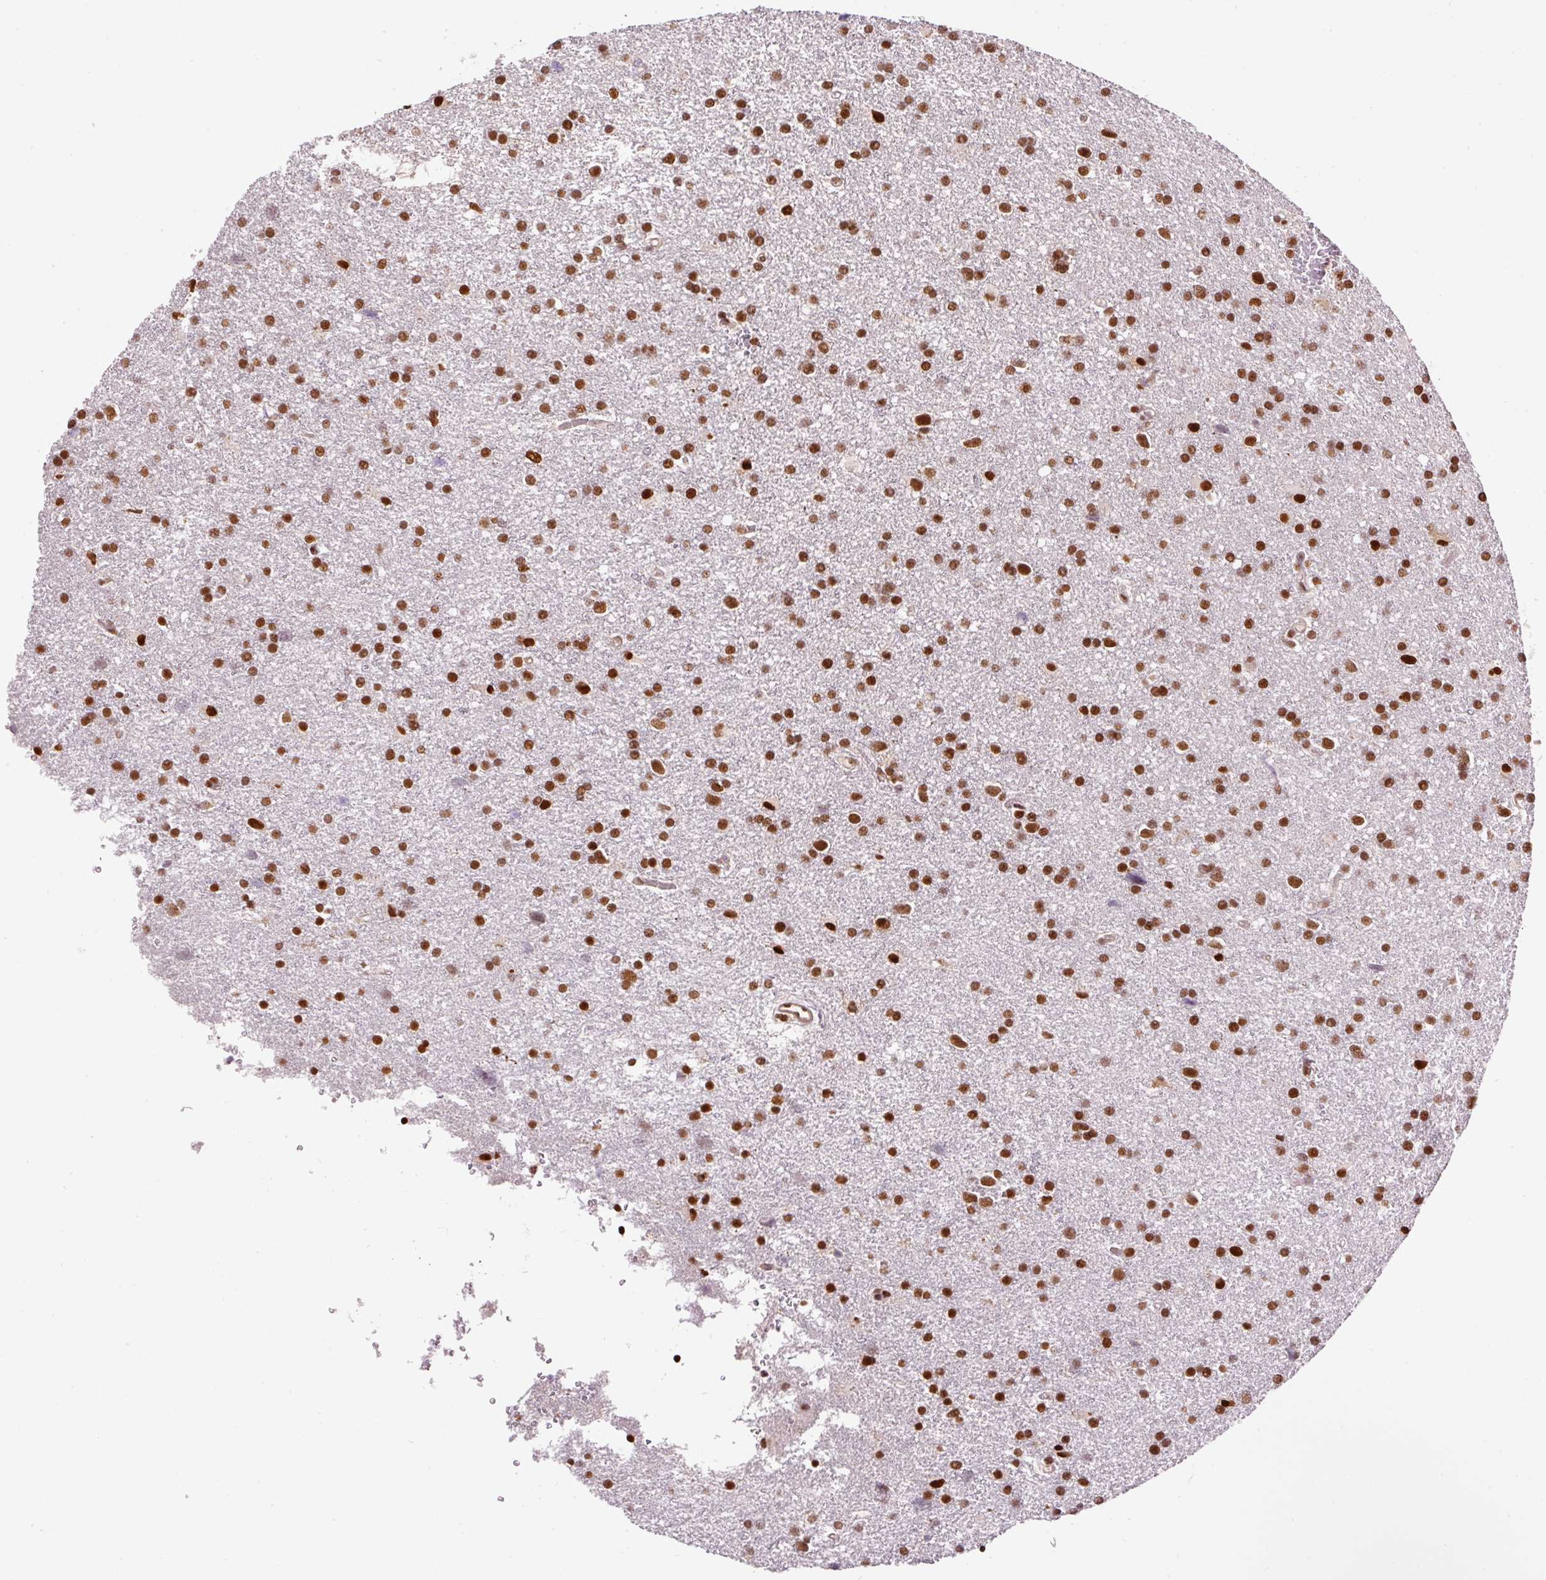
{"staining": {"intensity": "strong", "quantity": ">75%", "location": "nuclear"}, "tissue": "glioma", "cell_type": "Tumor cells", "image_type": "cancer", "snomed": [{"axis": "morphology", "description": "Glioma, malignant, Low grade"}, {"axis": "topography", "description": "Brain"}], "caption": "Malignant low-grade glioma tissue demonstrates strong nuclear positivity in about >75% of tumor cells The protein of interest is shown in brown color, while the nuclei are stained blue.", "gene": "HNRNPC", "patient": {"sex": "female", "age": 32}}